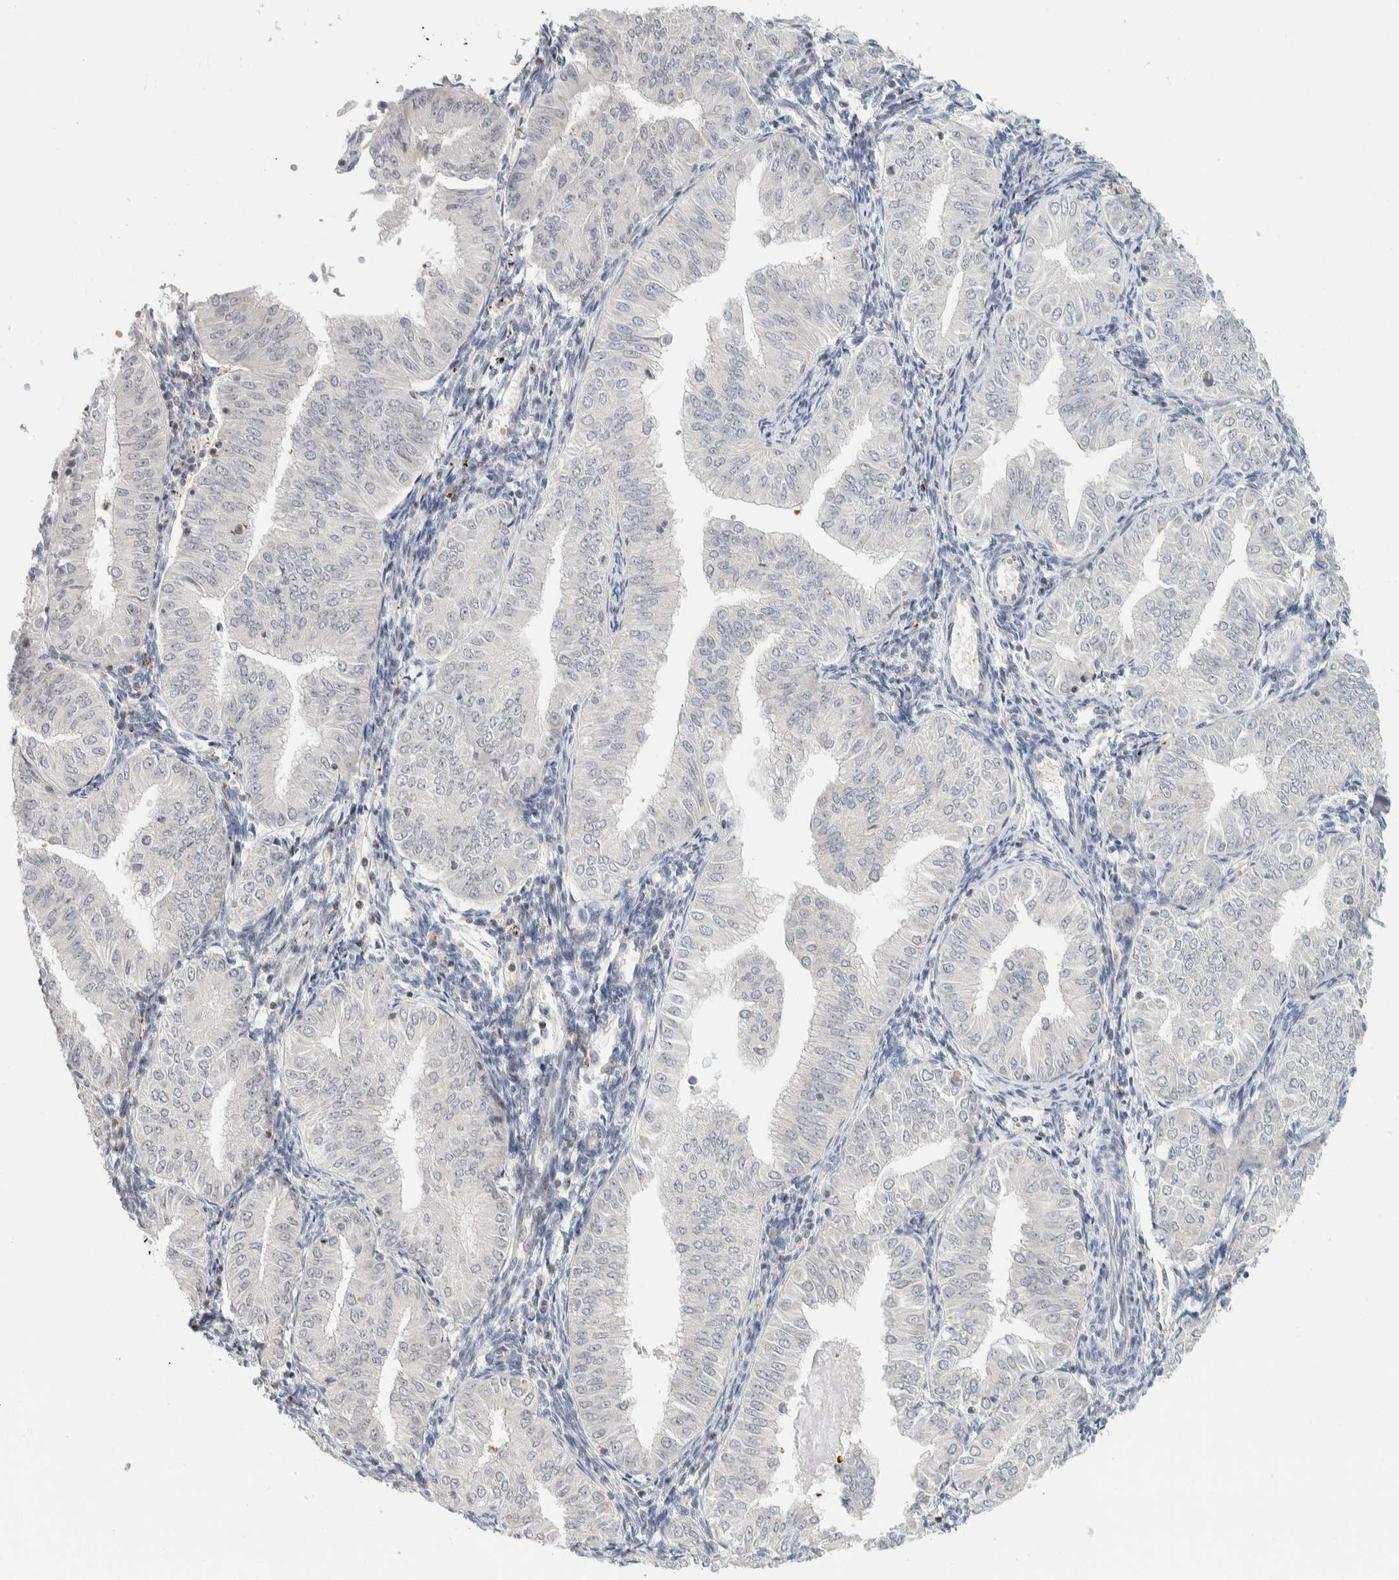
{"staining": {"intensity": "moderate", "quantity": "<25%", "location": "nuclear"}, "tissue": "endometrial cancer", "cell_type": "Tumor cells", "image_type": "cancer", "snomed": [{"axis": "morphology", "description": "Normal tissue, NOS"}, {"axis": "morphology", "description": "Adenocarcinoma, NOS"}, {"axis": "topography", "description": "Endometrium"}], "caption": "Brown immunohistochemical staining in endometrial cancer displays moderate nuclear staining in about <25% of tumor cells.", "gene": "ZBTB2", "patient": {"sex": "female", "age": 53}}